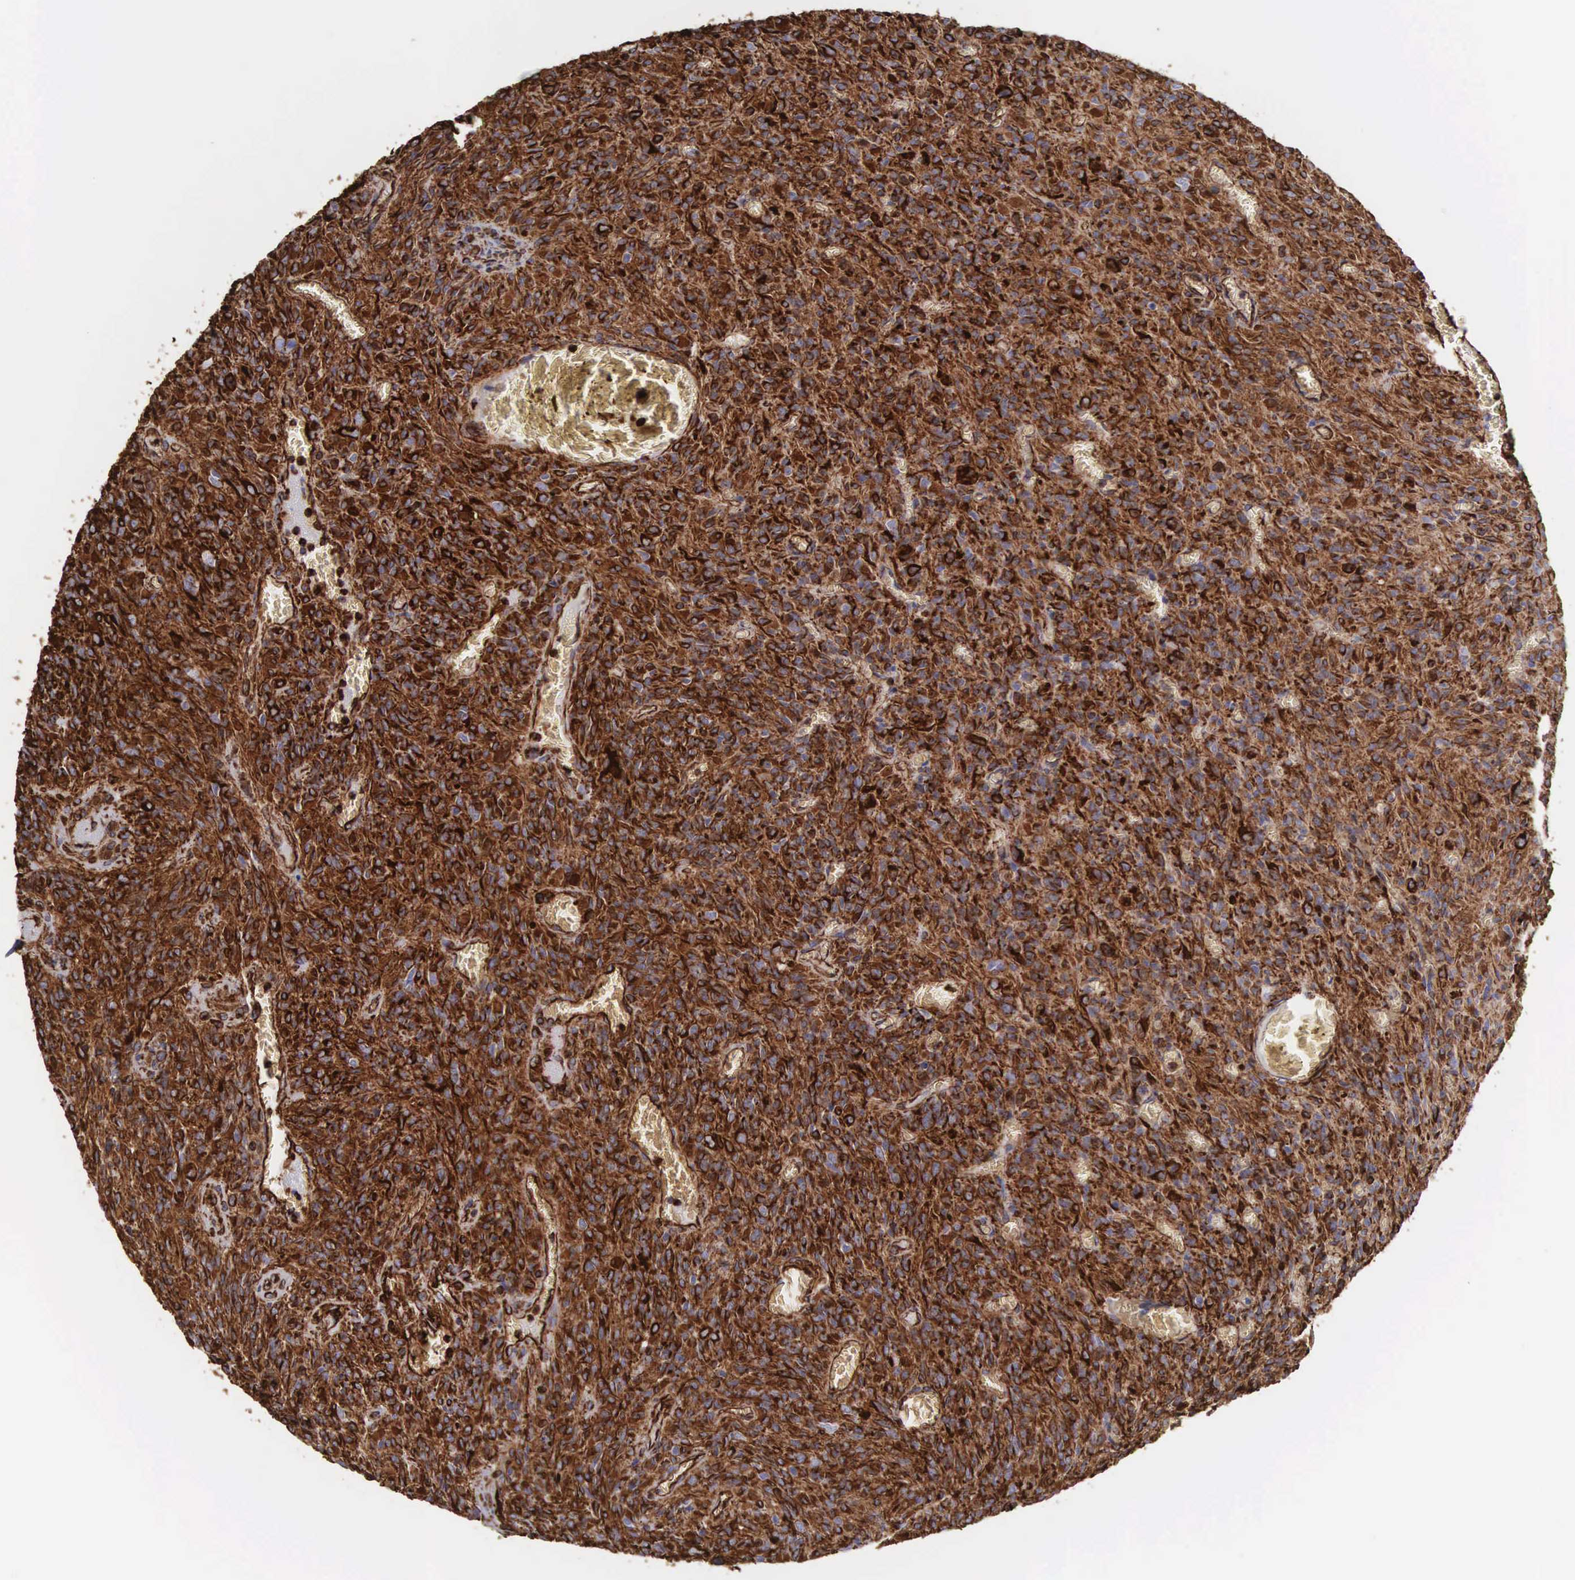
{"staining": {"intensity": "strong", "quantity": ">75%", "location": "cytoplasmic/membranous"}, "tissue": "glioma", "cell_type": "Tumor cells", "image_type": "cancer", "snomed": [{"axis": "morphology", "description": "Glioma, malignant, High grade"}, {"axis": "topography", "description": "Brain"}], "caption": "Strong cytoplasmic/membranous staining is present in approximately >75% of tumor cells in high-grade glioma (malignant).", "gene": "VIM", "patient": {"sex": "male", "age": 56}}